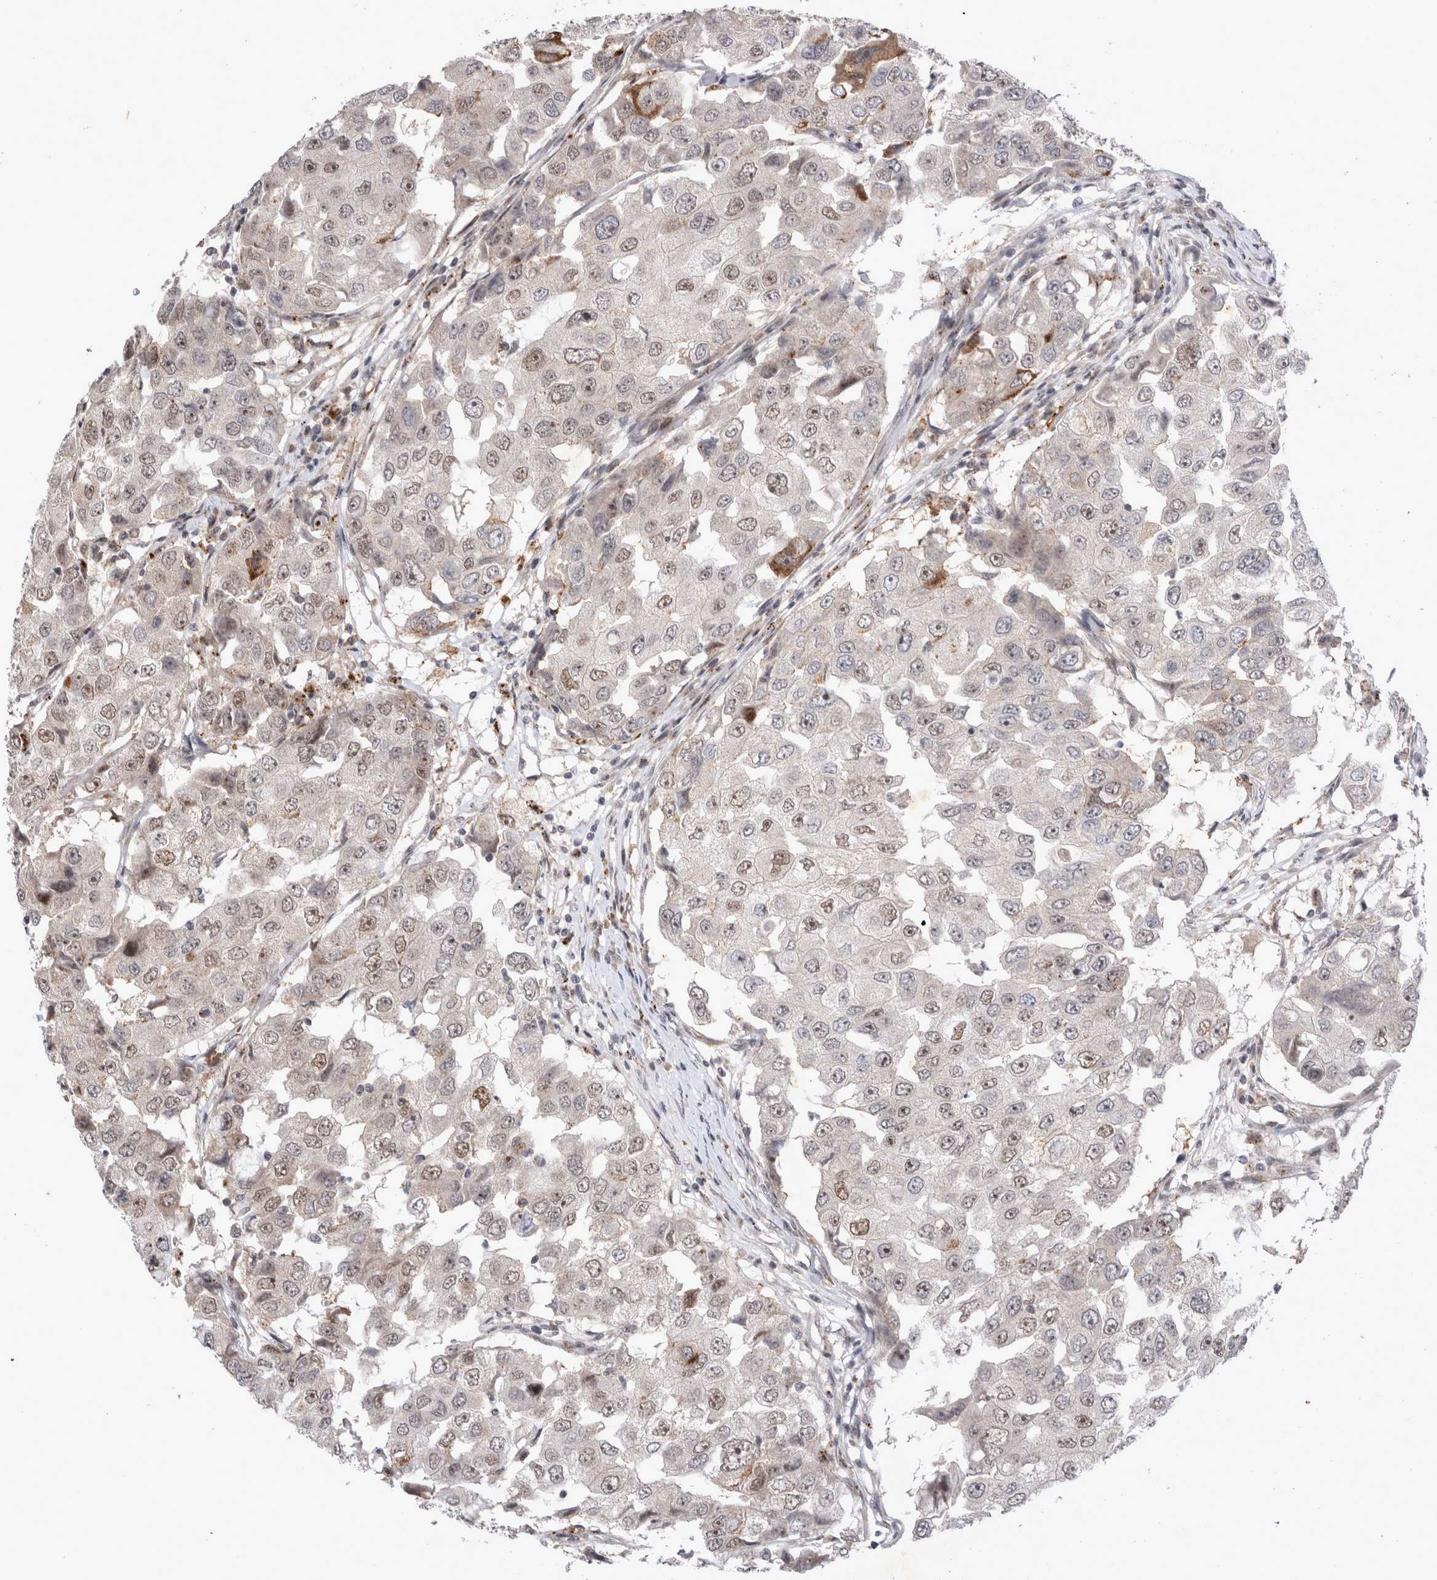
{"staining": {"intensity": "moderate", "quantity": ">75%", "location": "nuclear"}, "tissue": "breast cancer", "cell_type": "Tumor cells", "image_type": "cancer", "snomed": [{"axis": "morphology", "description": "Duct carcinoma"}, {"axis": "topography", "description": "Breast"}], "caption": "Human breast intraductal carcinoma stained with a brown dye exhibits moderate nuclear positive staining in approximately >75% of tumor cells.", "gene": "STK11", "patient": {"sex": "female", "age": 27}}